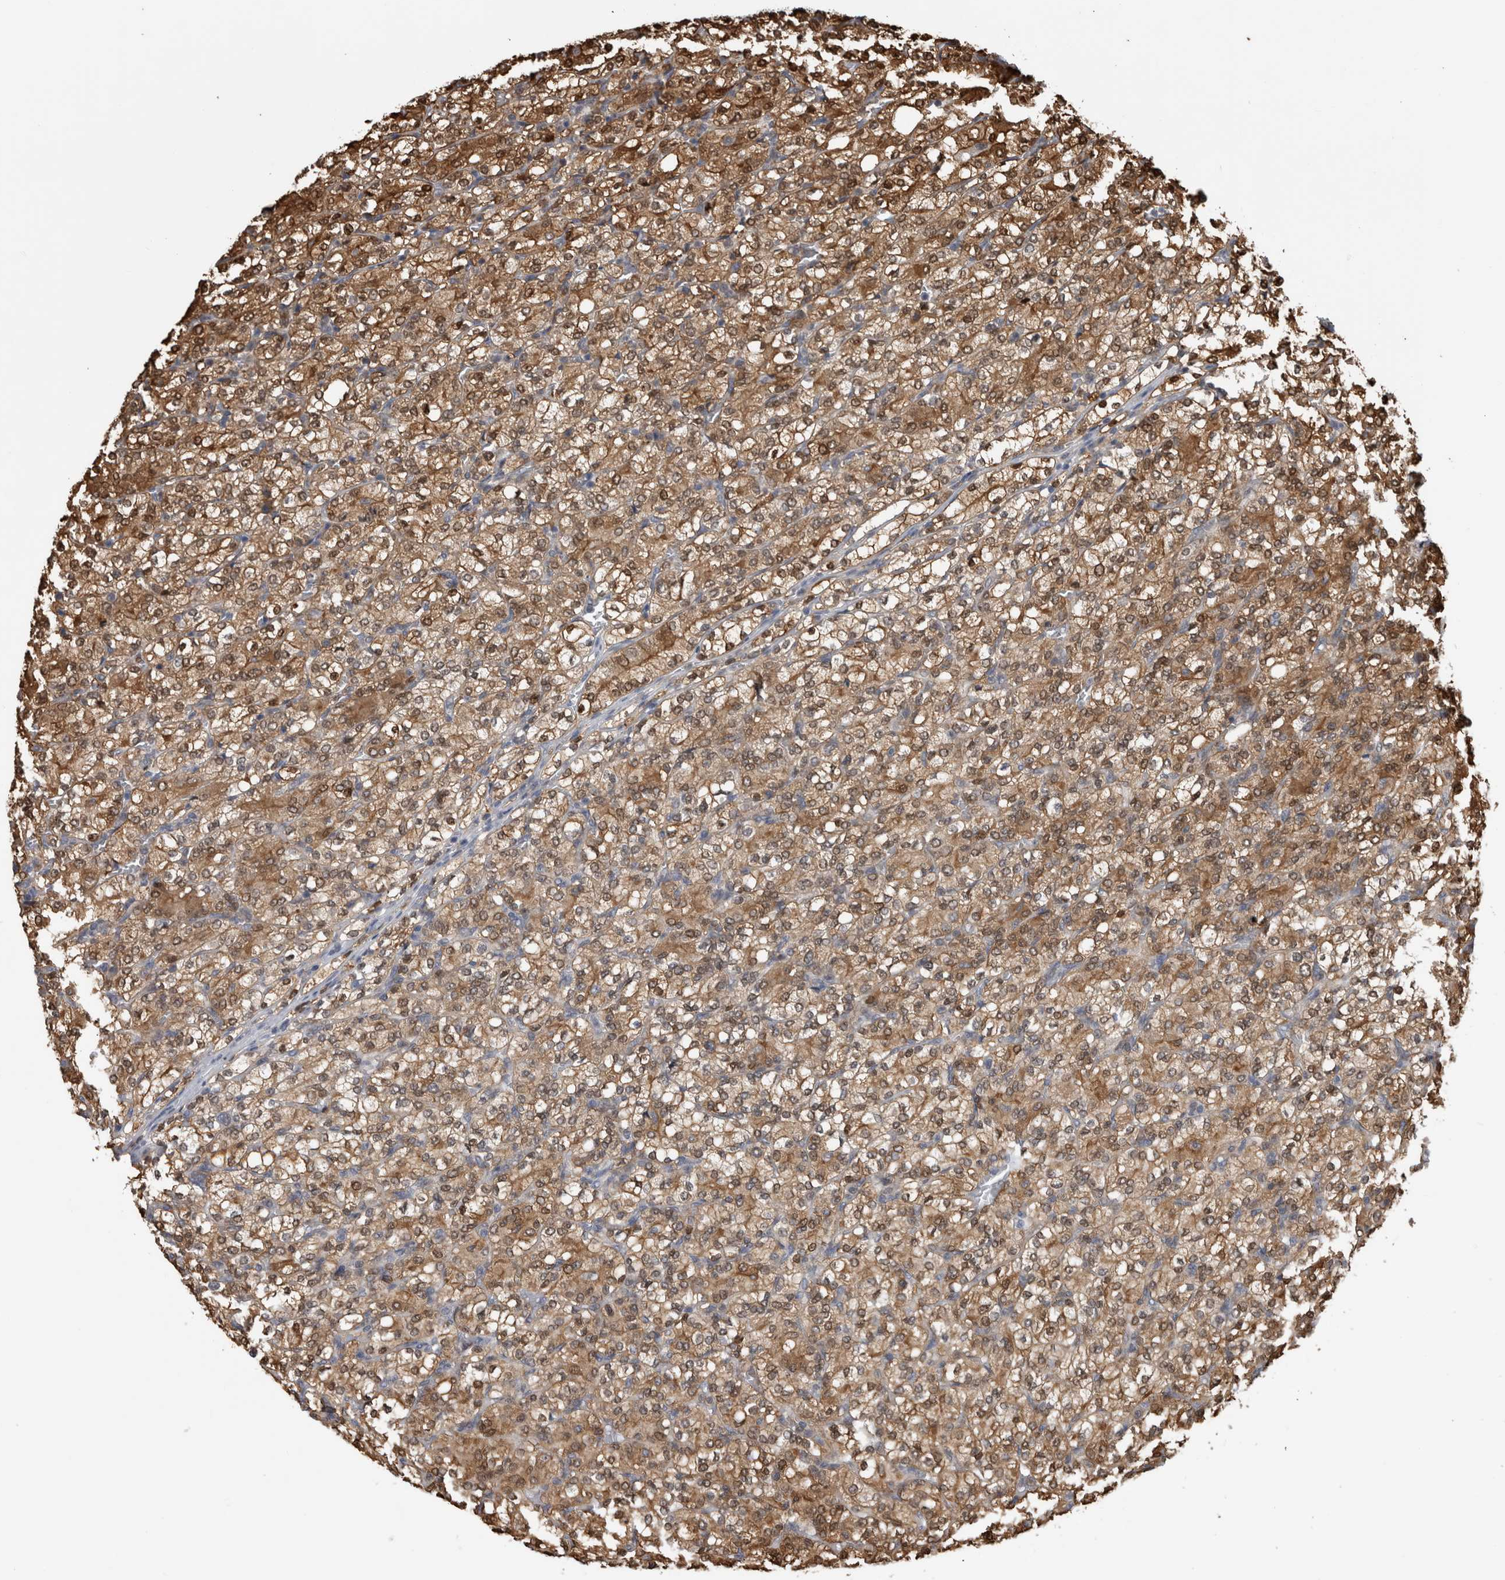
{"staining": {"intensity": "moderate", "quantity": ">75%", "location": "cytoplasmic/membranous,nuclear"}, "tissue": "renal cancer", "cell_type": "Tumor cells", "image_type": "cancer", "snomed": [{"axis": "morphology", "description": "Adenocarcinoma, NOS"}, {"axis": "topography", "description": "Kidney"}], "caption": "Protein staining shows moderate cytoplasmic/membranous and nuclear expression in approximately >75% of tumor cells in renal adenocarcinoma.", "gene": "USH1G", "patient": {"sex": "male", "age": 77}}